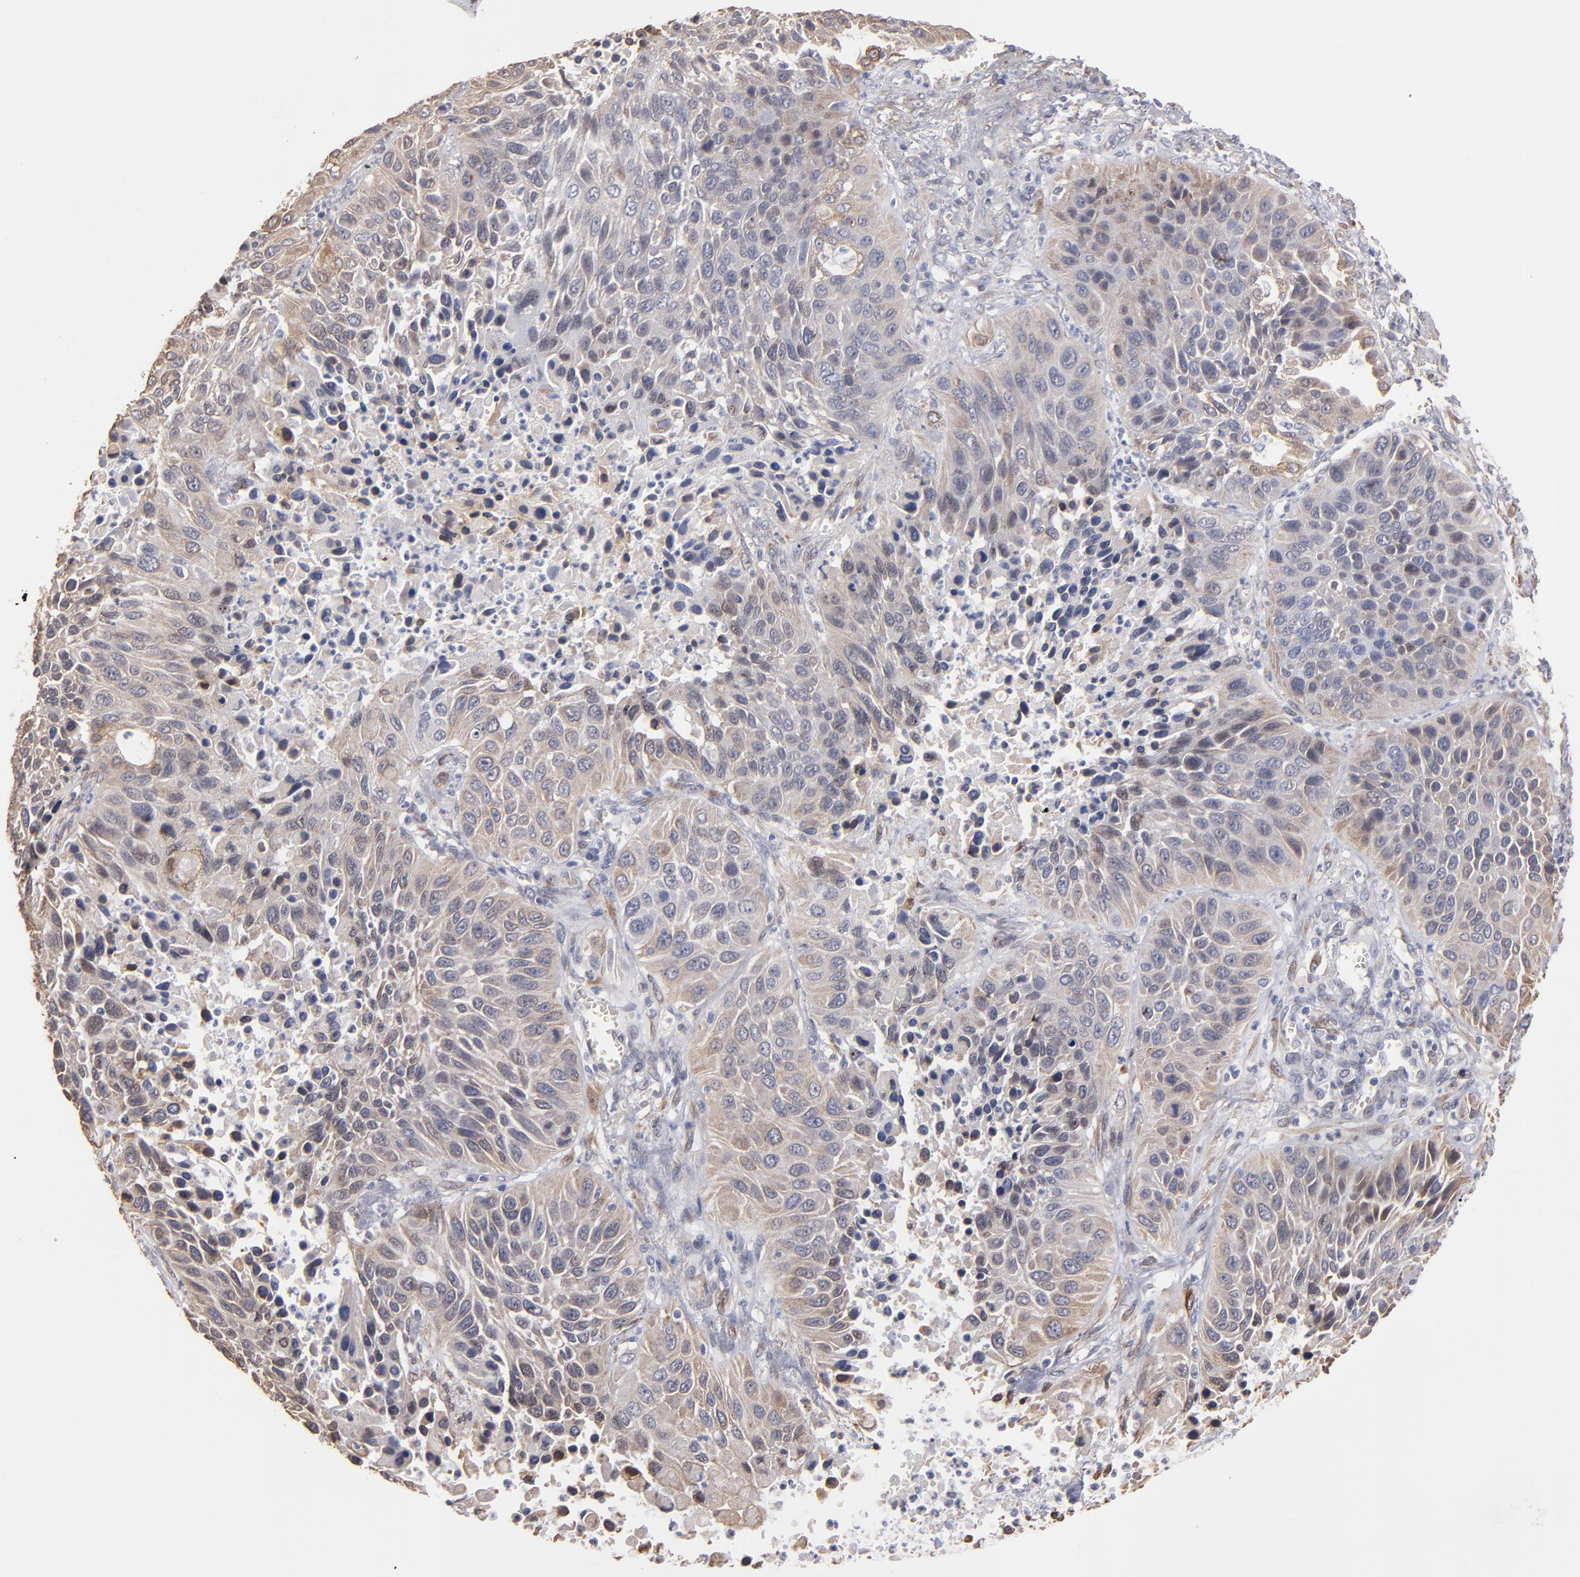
{"staining": {"intensity": "weak", "quantity": ">75%", "location": "cytoplasmic/membranous,nuclear"}, "tissue": "lung cancer", "cell_type": "Tumor cells", "image_type": "cancer", "snomed": [{"axis": "morphology", "description": "Squamous cell carcinoma, NOS"}, {"axis": "topography", "description": "Lung"}], "caption": "This micrograph demonstrates immunohistochemistry staining of human lung cancer, with low weak cytoplasmic/membranous and nuclear expression in approximately >75% of tumor cells.", "gene": "PGRMC1", "patient": {"sex": "female", "age": 76}}